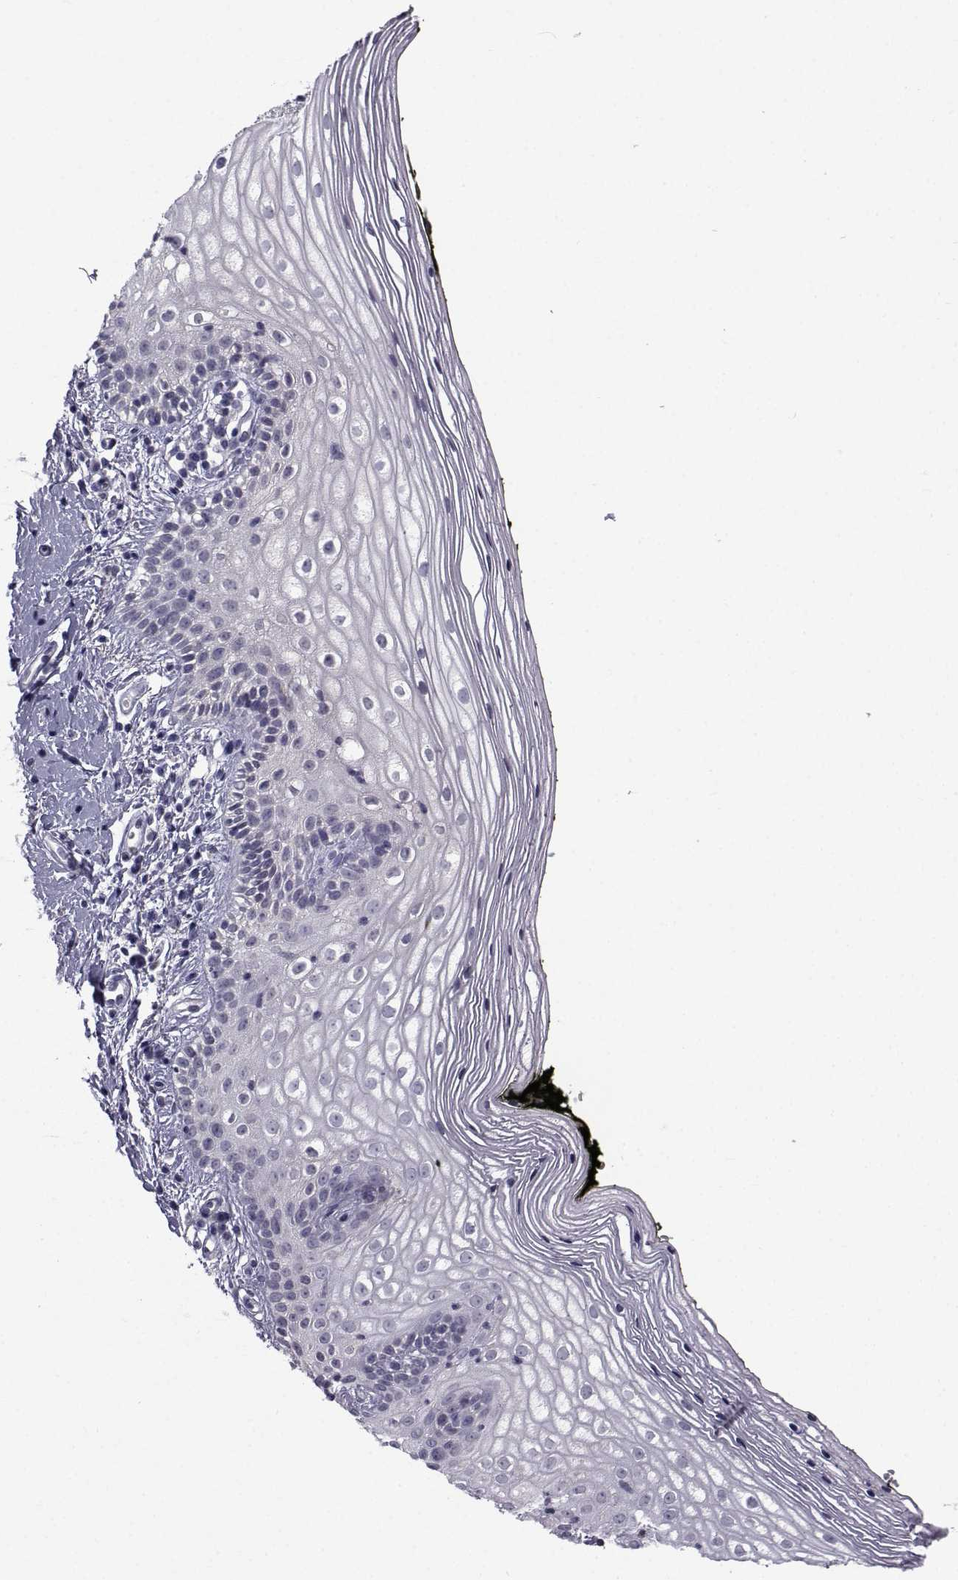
{"staining": {"intensity": "negative", "quantity": "none", "location": "none"}, "tissue": "vagina", "cell_type": "Squamous epithelial cells", "image_type": "normal", "snomed": [{"axis": "morphology", "description": "Normal tissue, NOS"}, {"axis": "topography", "description": "Vagina"}], "caption": "IHC of unremarkable human vagina exhibits no staining in squamous epithelial cells. (DAB (3,3'-diaminobenzidine) immunohistochemistry visualized using brightfield microscopy, high magnification).", "gene": "PAX2", "patient": {"sex": "female", "age": 47}}